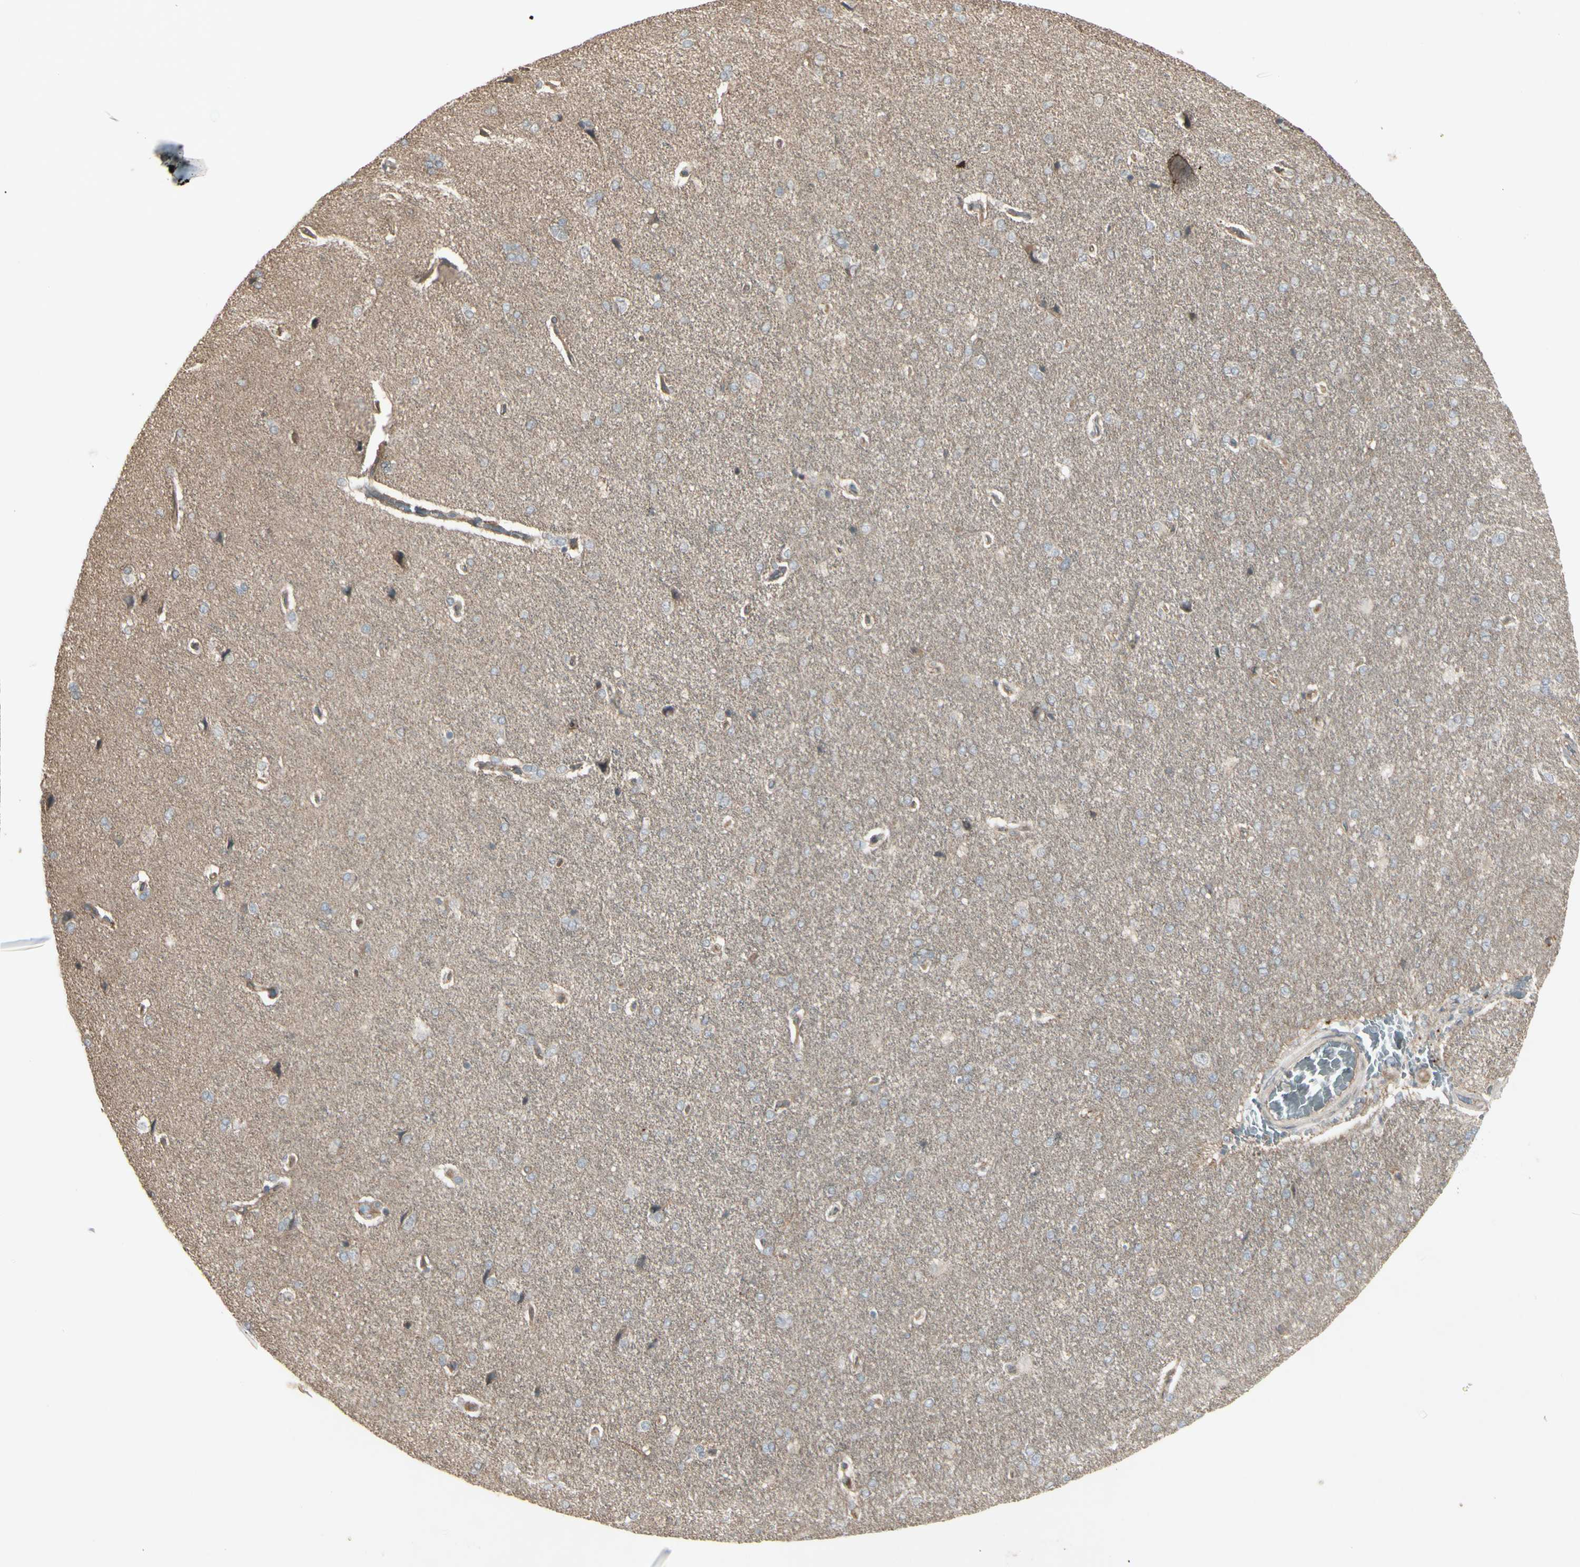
{"staining": {"intensity": "weak", "quantity": "25%-75%", "location": "cytoplasmic/membranous"}, "tissue": "cerebral cortex", "cell_type": "Endothelial cells", "image_type": "normal", "snomed": [{"axis": "morphology", "description": "Normal tissue, NOS"}, {"axis": "topography", "description": "Cerebral cortex"}], "caption": "Cerebral cortex was stained to show a protein in brown. There is low levels of weak cytoplasmic/membranous positivity in approximately 25%-75% of endothelial cells. (IHC, brightfield microscopy, high magnification).", "gene": "JAG1", "patient": {"sex": "male", "age": 62}}